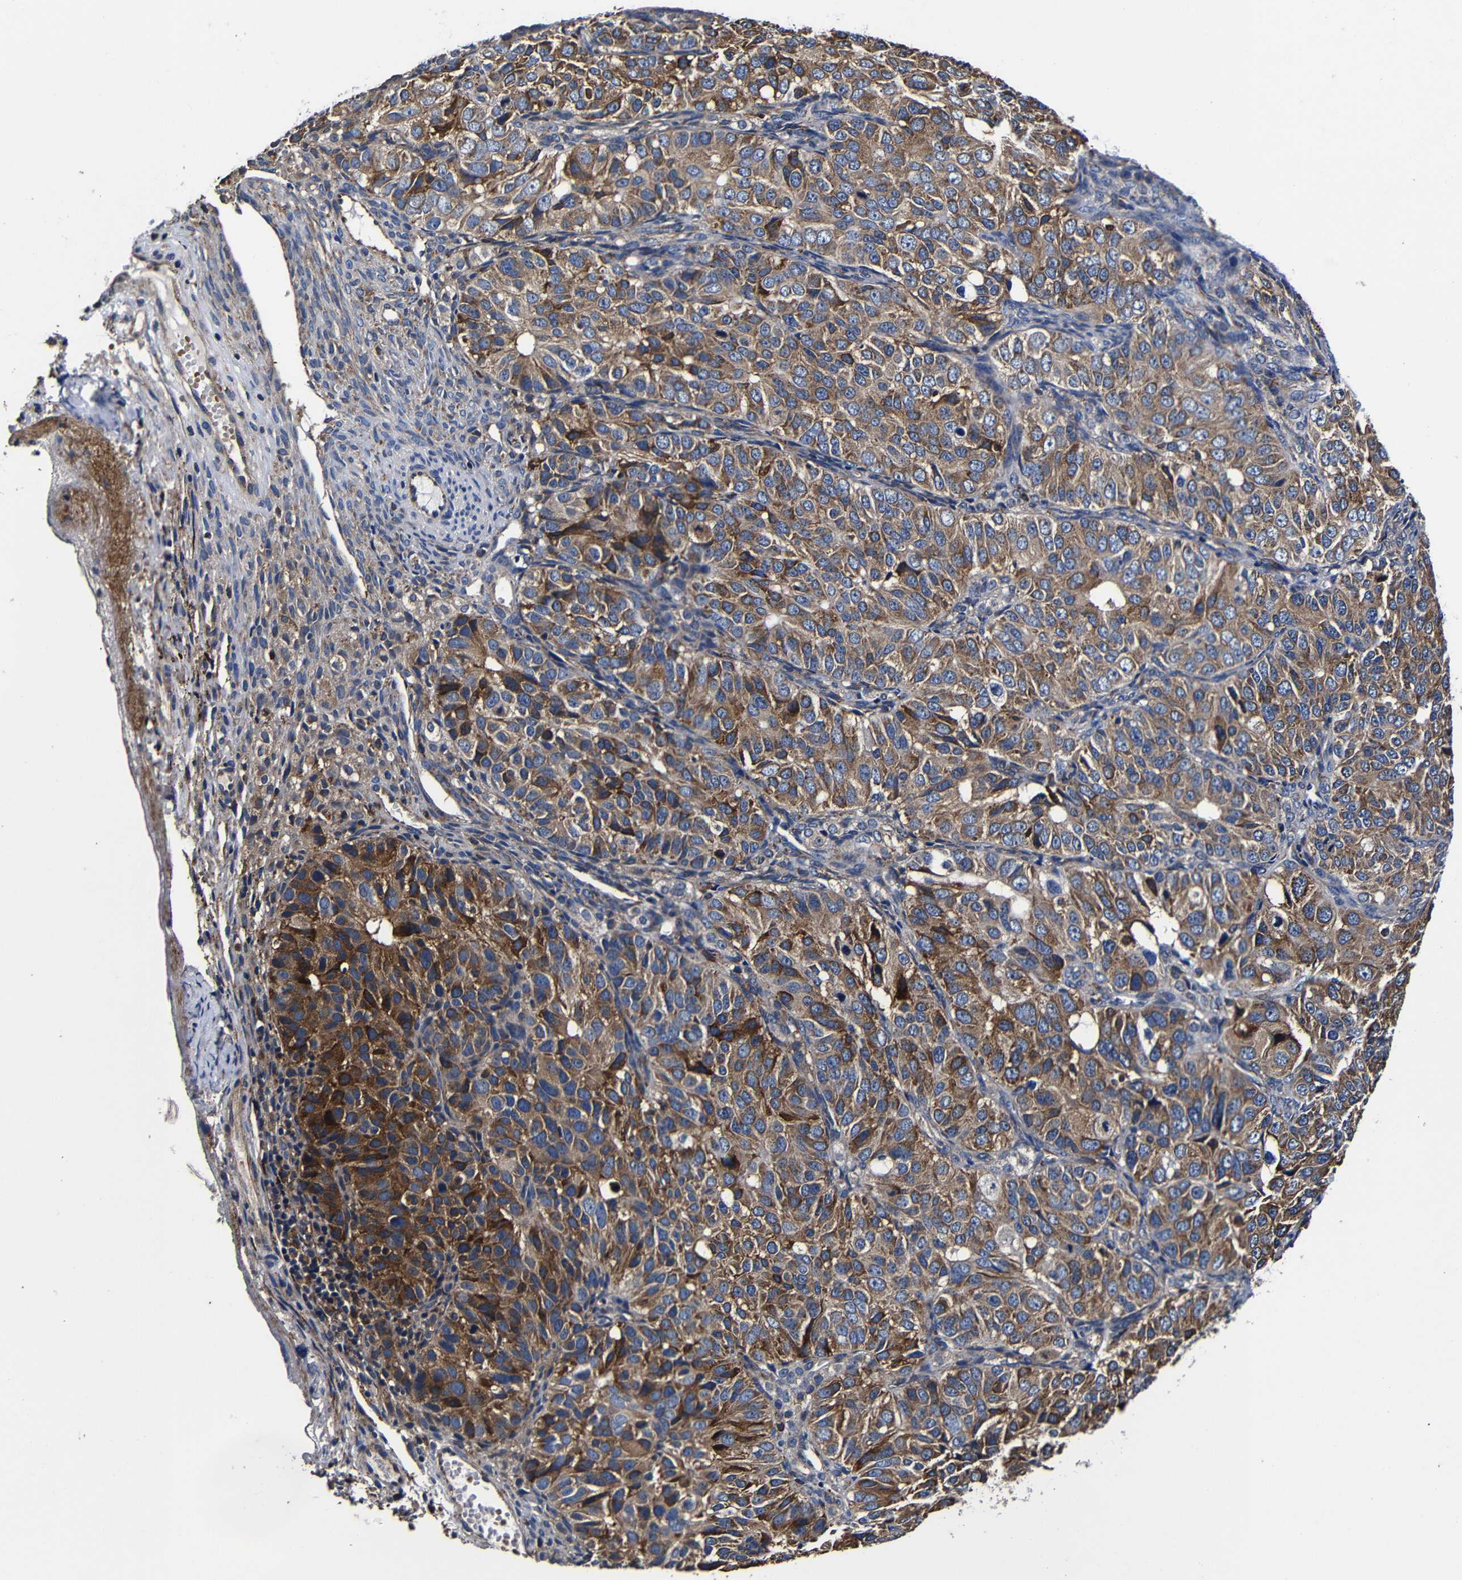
{"staining": {"intensity": "moderate", "quantity": ">75%", "location": "cytoplasmic/membranous"}, "tissue": "ovarian cancer", "cell_type": "Tumor cells", "image_type": "cancer", "snomed": [{"axis": "morphology", "description": "Carcinoma, endometroid"}, {"axis": "topography", "description": "Ovary"}], "caption": "Ovarian cancer (endometroid carcinoma) stained for a protein displays moderate cytoplasmic/membranous positivity in tumor cells.", "gene": "SCN9A", "patient": {"sex": "female", "age": 51}}